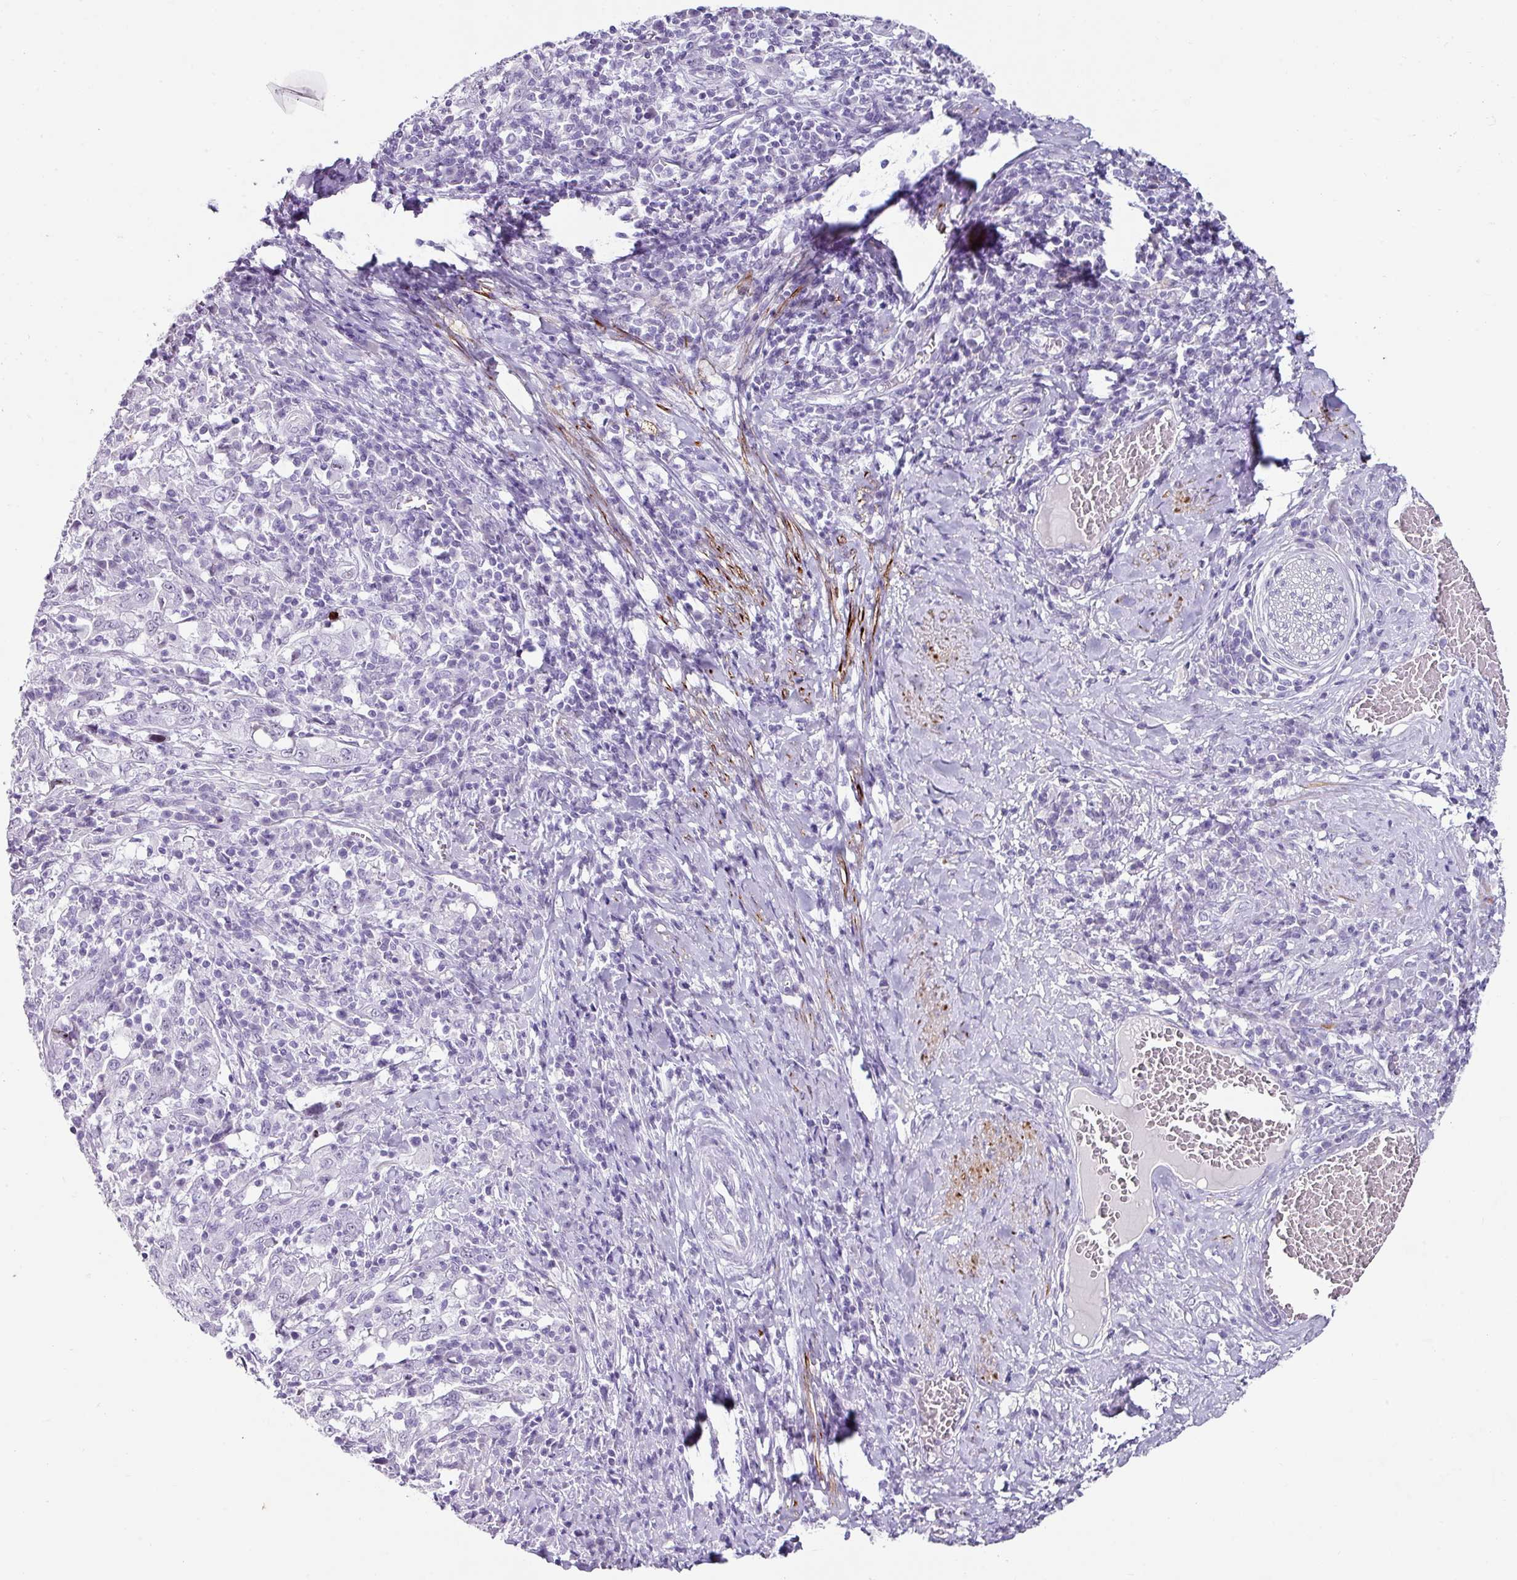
{"staining": {"intensity": "negative", "quantity": "none", "location": "none"}, "tissue": "cervical cancer", "cell_type": "Tumor cells", "image_type": "cancer", "snomed": [{"axis": "morphology", "description": "Squamous cell carcinoma, NOS"}, {"axis": "topography", "description": "Cervix"}], "caption": "The image exhibits no significant positivity in tumor cells of cervical cancer.", "gene": "TRA2A", "patient": {"sex": "female", "age": 46}}